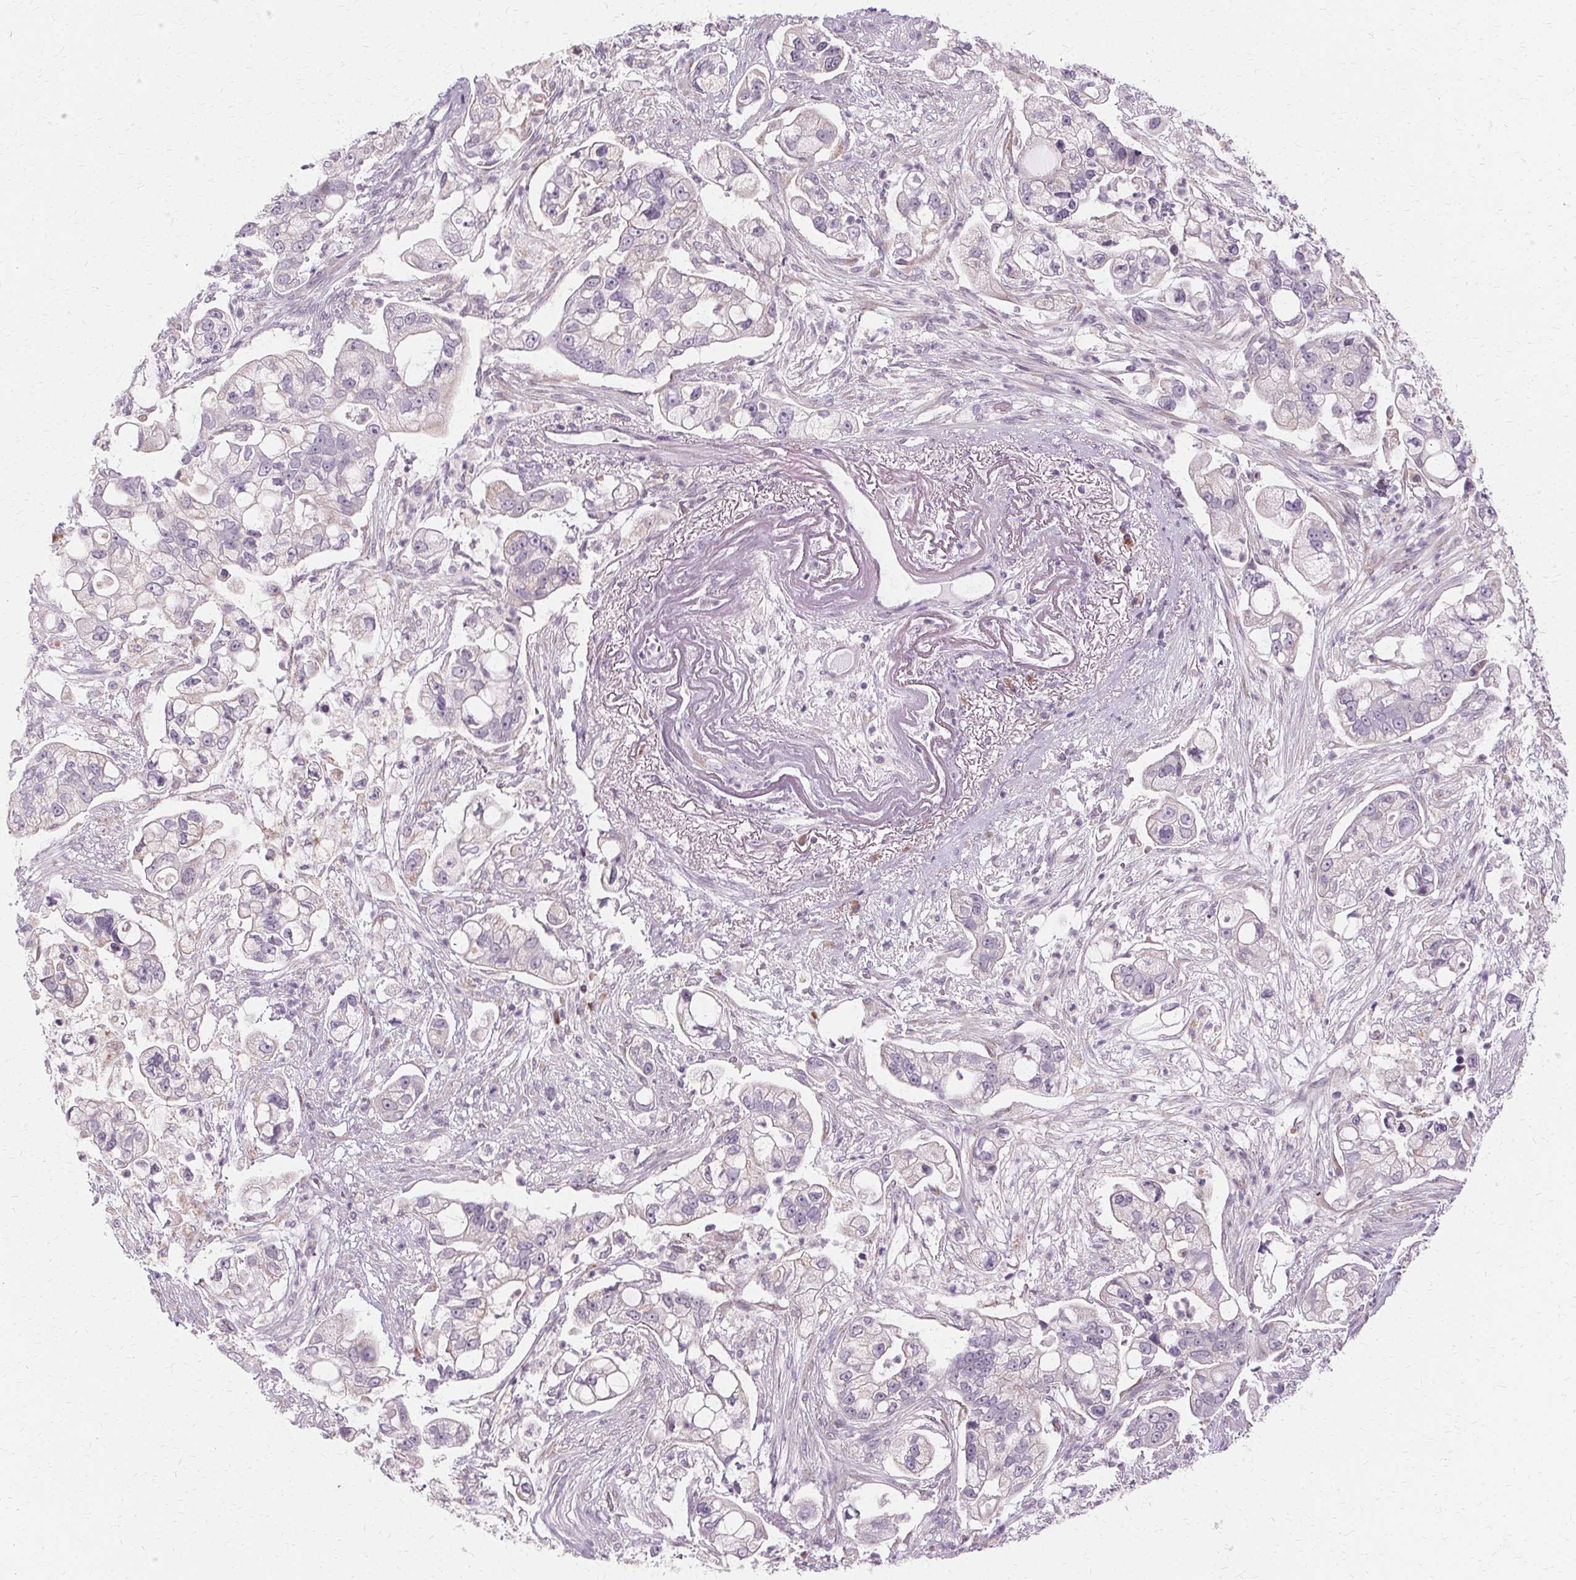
{"staining": {"intensity": "negative", "quantity": "none", "location": "none"}, "tissue": "pancreatic cancer", "cell_type": "Tumor cells", "image_type": "cancer", "snomed": [{"axis": "morphology", "description": "Adenocarcinoma, NOS"}, {"axis": "topography", "description": "Pancreas"}], "caption": "A photomicrograph of pancreatic cancer (adenocarcinoma) stained for a protein reveals no brown staining in tumor cells.", "gene": "FCRL3", "patient": {"sex": "female", "age": 69}}